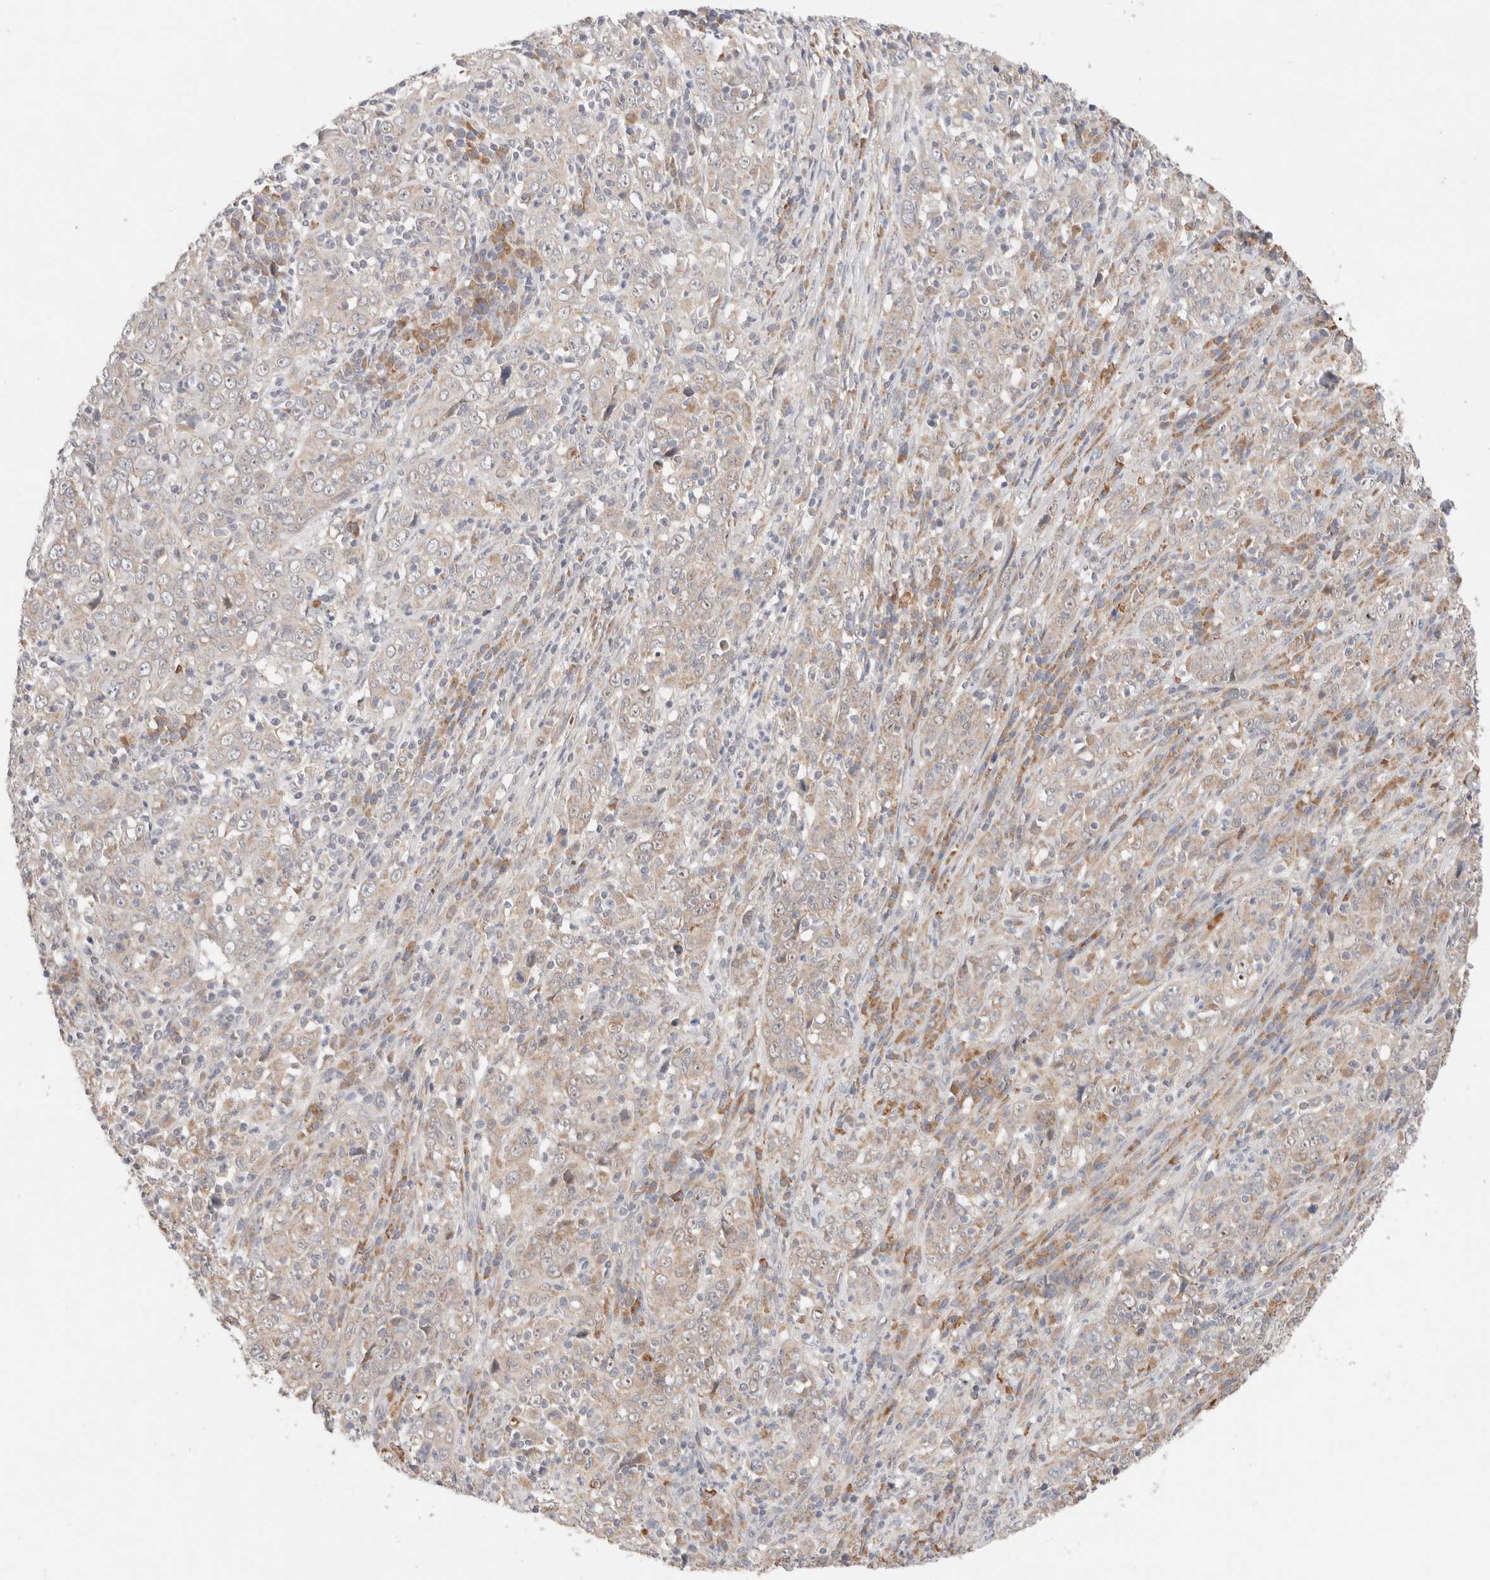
{"staining": {"intensity": "weak", "quantity": "<25%", "location": "cytoplasmic/membranous"}, "tissue": "cervical cancer", "cell_type": "Tumor cells", "image_type": "cancer", "snomed": [{"axis": "morphology", "description": "Squamous cell carcinoma, NOS"}, {"axis": "topography", "description": "Cervix"}], "caption": "High magnification brightfield microscopy of squamous cell carcinoma (cervical) stained with DAB (brown) and counterstained with hematoxylin (blue): tumor cells show no significant expression.", "gene": "ERI3", "patient": {"sex": "female", "age": 46}}